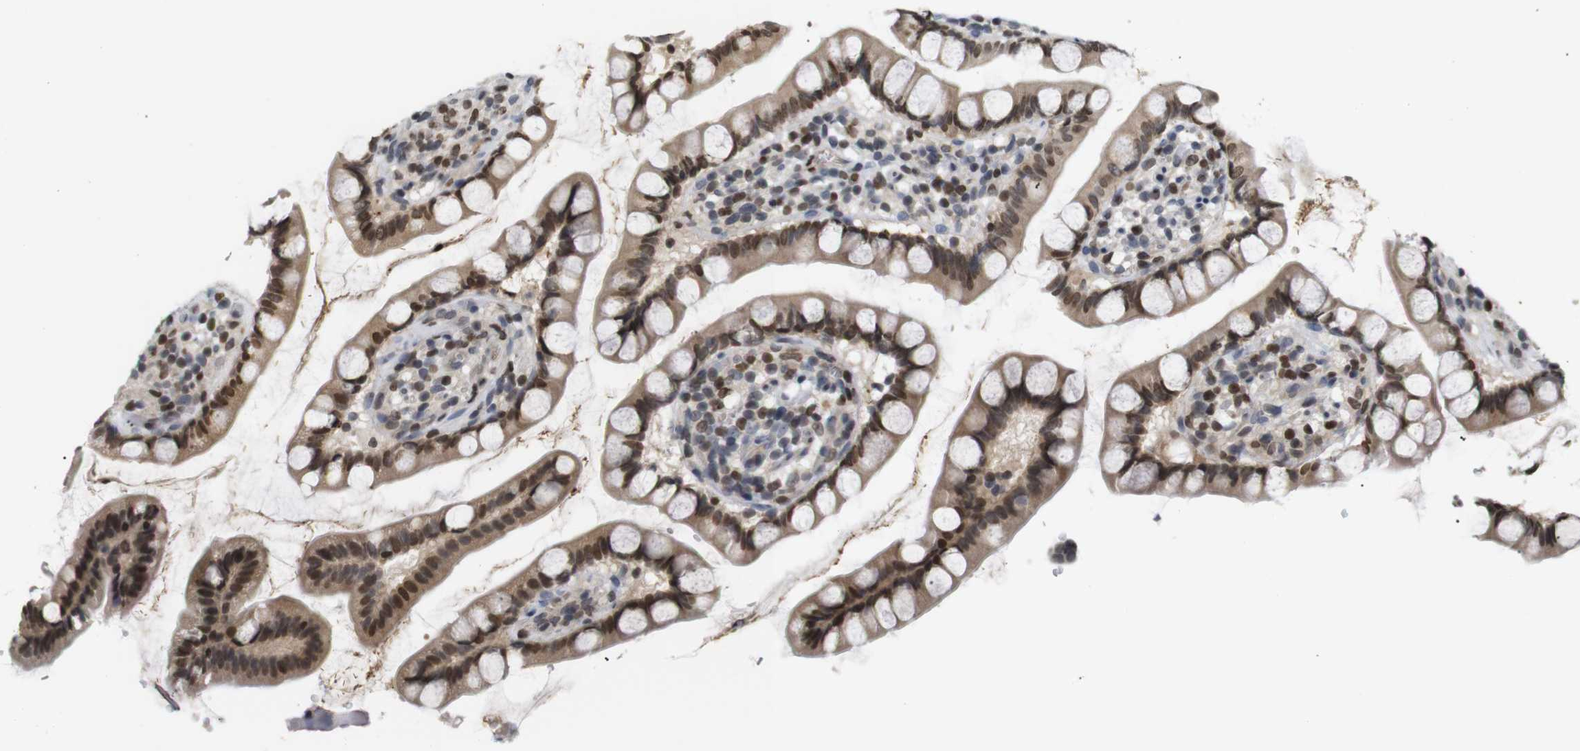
{"staining": {"intensity": "strong", "quantity": ">75%", "location": "cytoplasmic/membranous,nuclear"}, "tissue": "small intestine", "cell_type": "Glandular cells", "image_type": "normal", "snomed": [{"axis": "morphology", "description": "Normal tissue, NOS"}, {"axis": "topography", "description": "Small intestine"}], "caption": "Protein expression analysis of benign human small intestine reveals strong cytoplasmic/membranous,nuclear positivity in approximately >75% of glandular cells. (IHC, brightfield microscopy, high magnification).", "gene": "MBD1", "patient": {"sex": "female", "age": 84}}